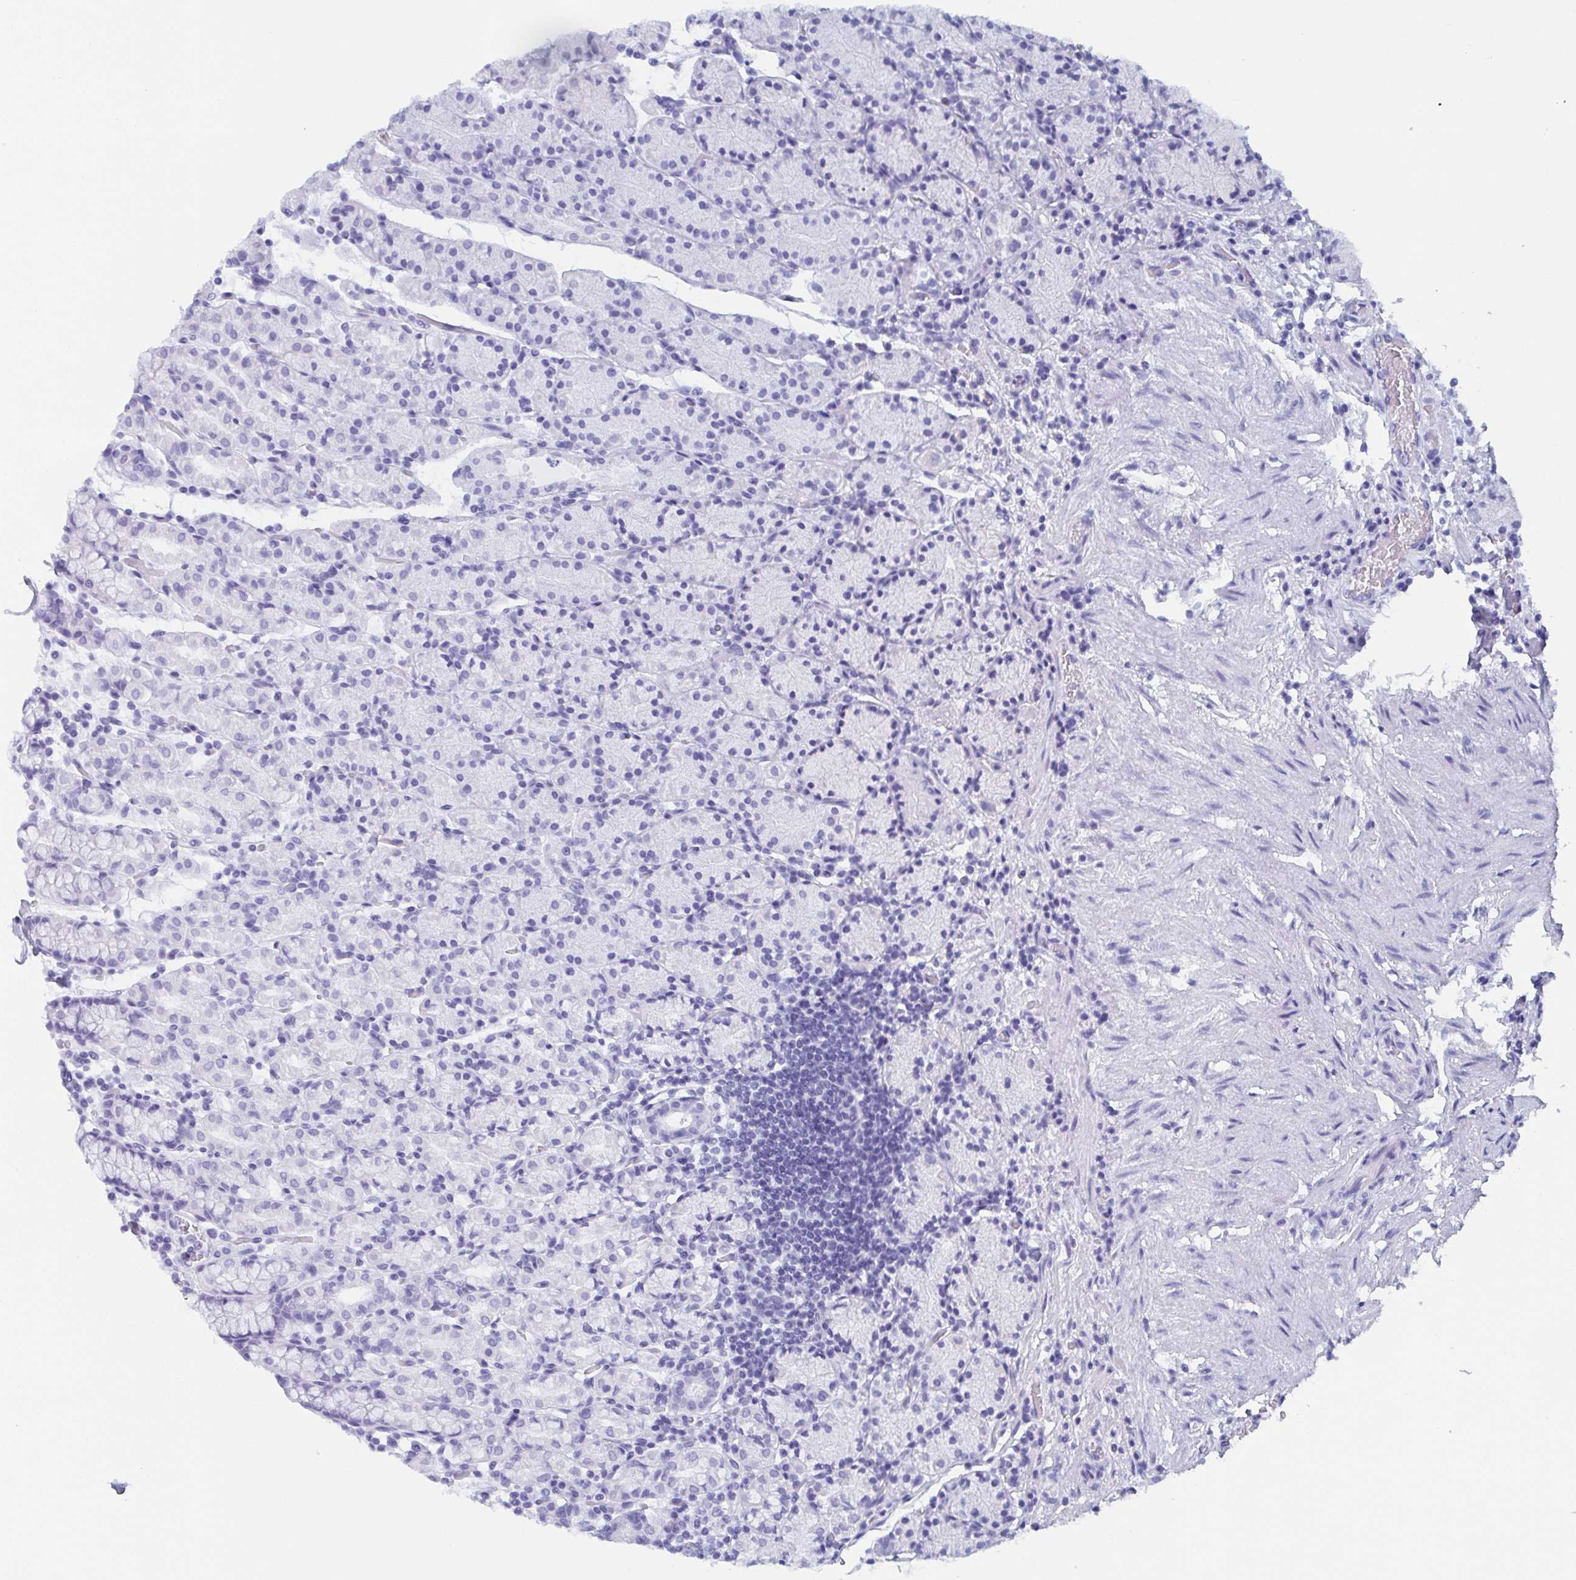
{"staining": {"intensity": "negative", "quantity": "none", "location": "none"}, "tissue": "stomach", "cell_type": "Glandular cells", "image_type": "normal", "snomed": [{"axis": "morphology", "description": "Normal tissue, NOS"}, {"axis": "topography", "description": "Stomach, upper"}, {"axis": "topography", "description": "Stomach"}], "caption": "Stomach was stained to show a protein in brown. There is no significant expression in glandular cells.", "gene": "LYRM2", "patient": {"sex": "male", "age": 62}}